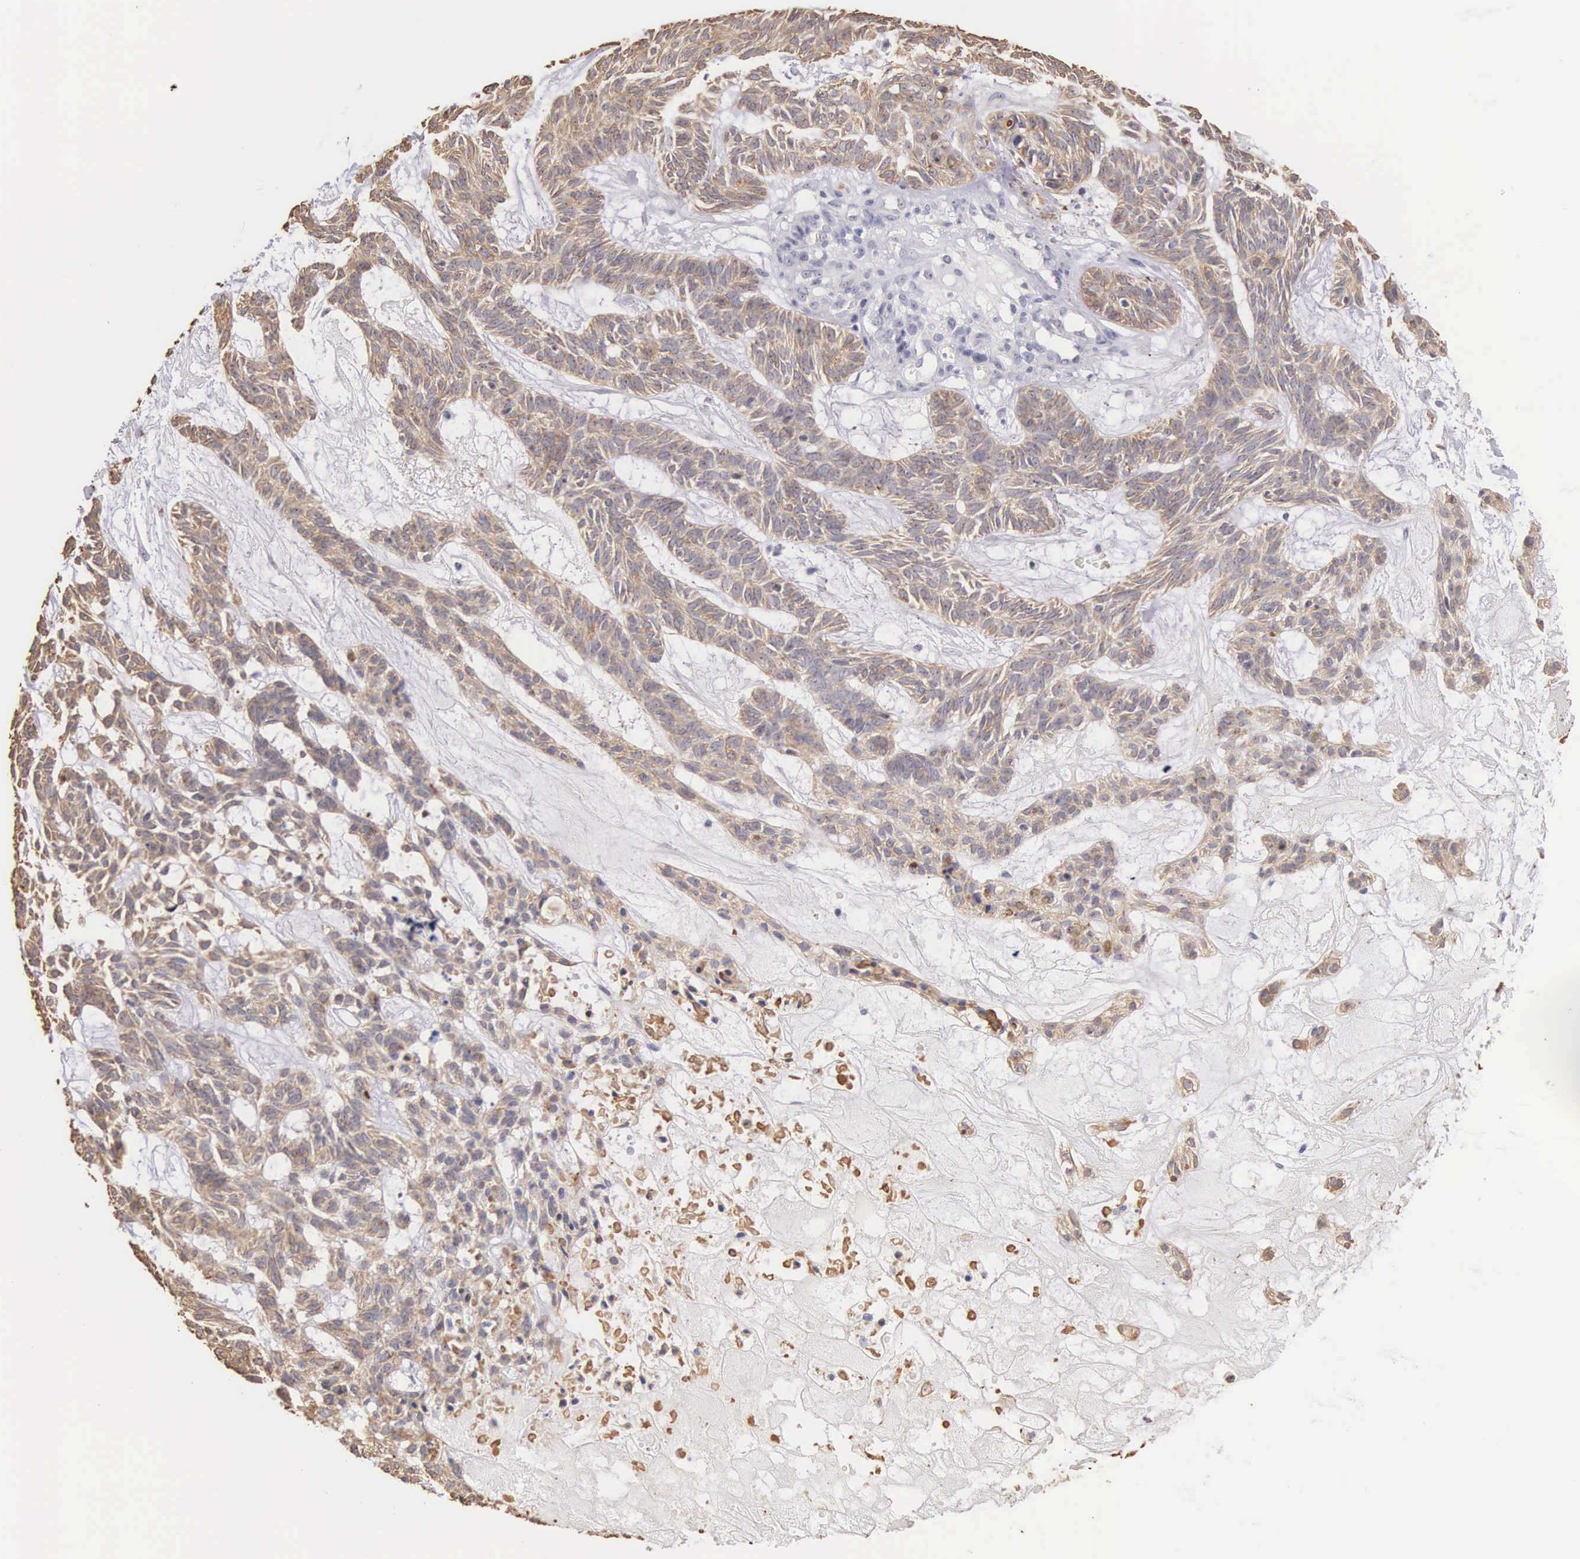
{"staining": {"intensity": "weak", "quantity": ">75%", "location": "cytoplasmic/membranous"}, "tissue": "skin cancer", "cell_type": "Tumor cells", "image_type": "cancer", "snomed": [{"axis": "morphology", "description": "Basal cell carcinoma"}, {"axis": "topography", "description": "Skin"}], "caption": "DAB (3,3'-diaminobenzidine) immunohistochemical staining of skin basal cell carcinoma exhibits weak cytoplasmic/membranous protein expression in approximately >75% of tumor cells.", "gene": "PIR", "patient": {"sex": "male", "age": 75}}